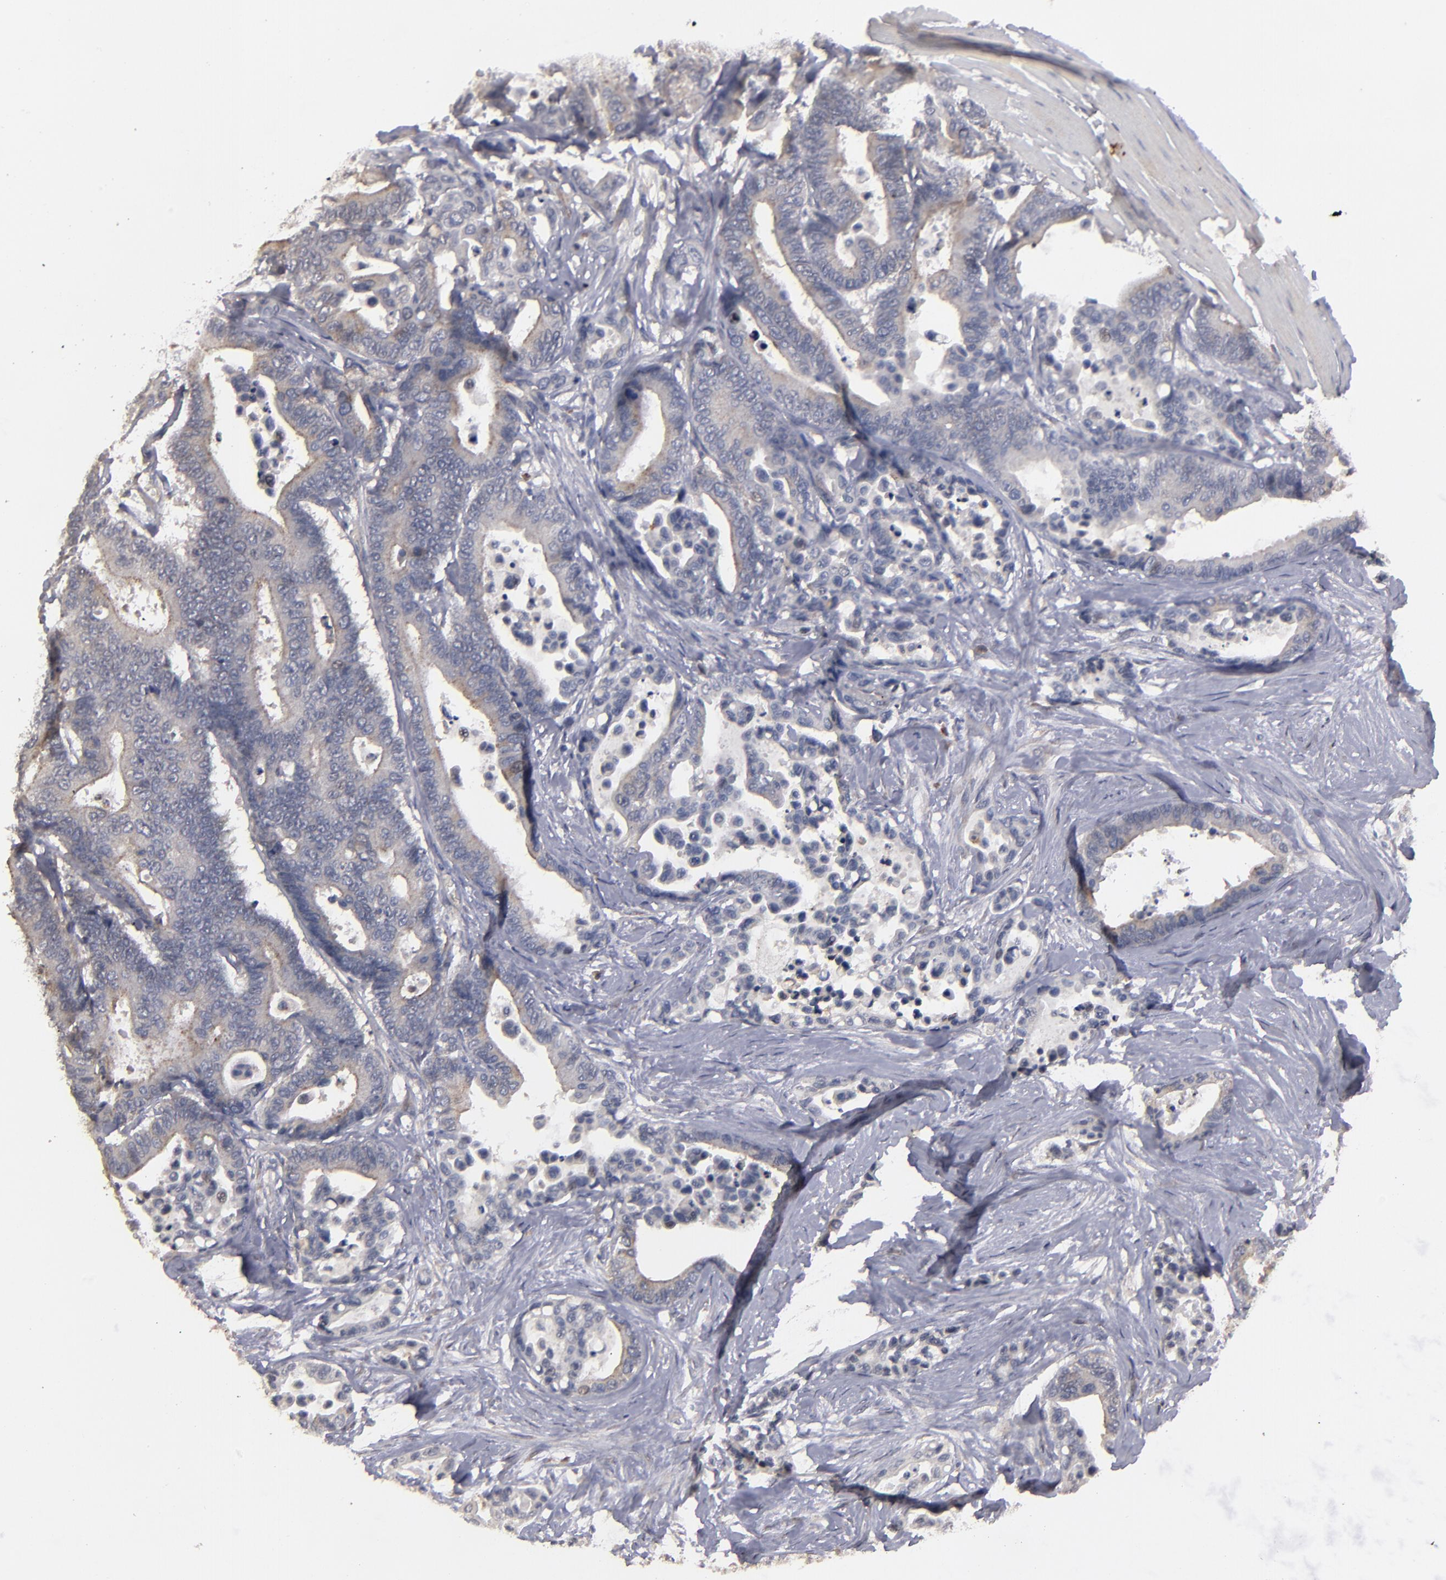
{"staining": {"intensity": "moderate", "quantity": ">75%", "location": "cytoplasmic/membranous"}, "tissue": "colorectal cancer", "cell_type": "Tumor cells", "image_type": "cancer", "snomed": [{"axis": "morphology", "description": "Adenocarcinoma, NOS"}, {"axis": "topography", "description": "Colon"}], "caption": "A medium amount of moderate cytoplasmic/membranous staining is seen in about >75% of tumor cells in colorectal adenocarcinoma tissue.", "gene": "CEP97", "patient": {"sex": "male", "age": 82}}